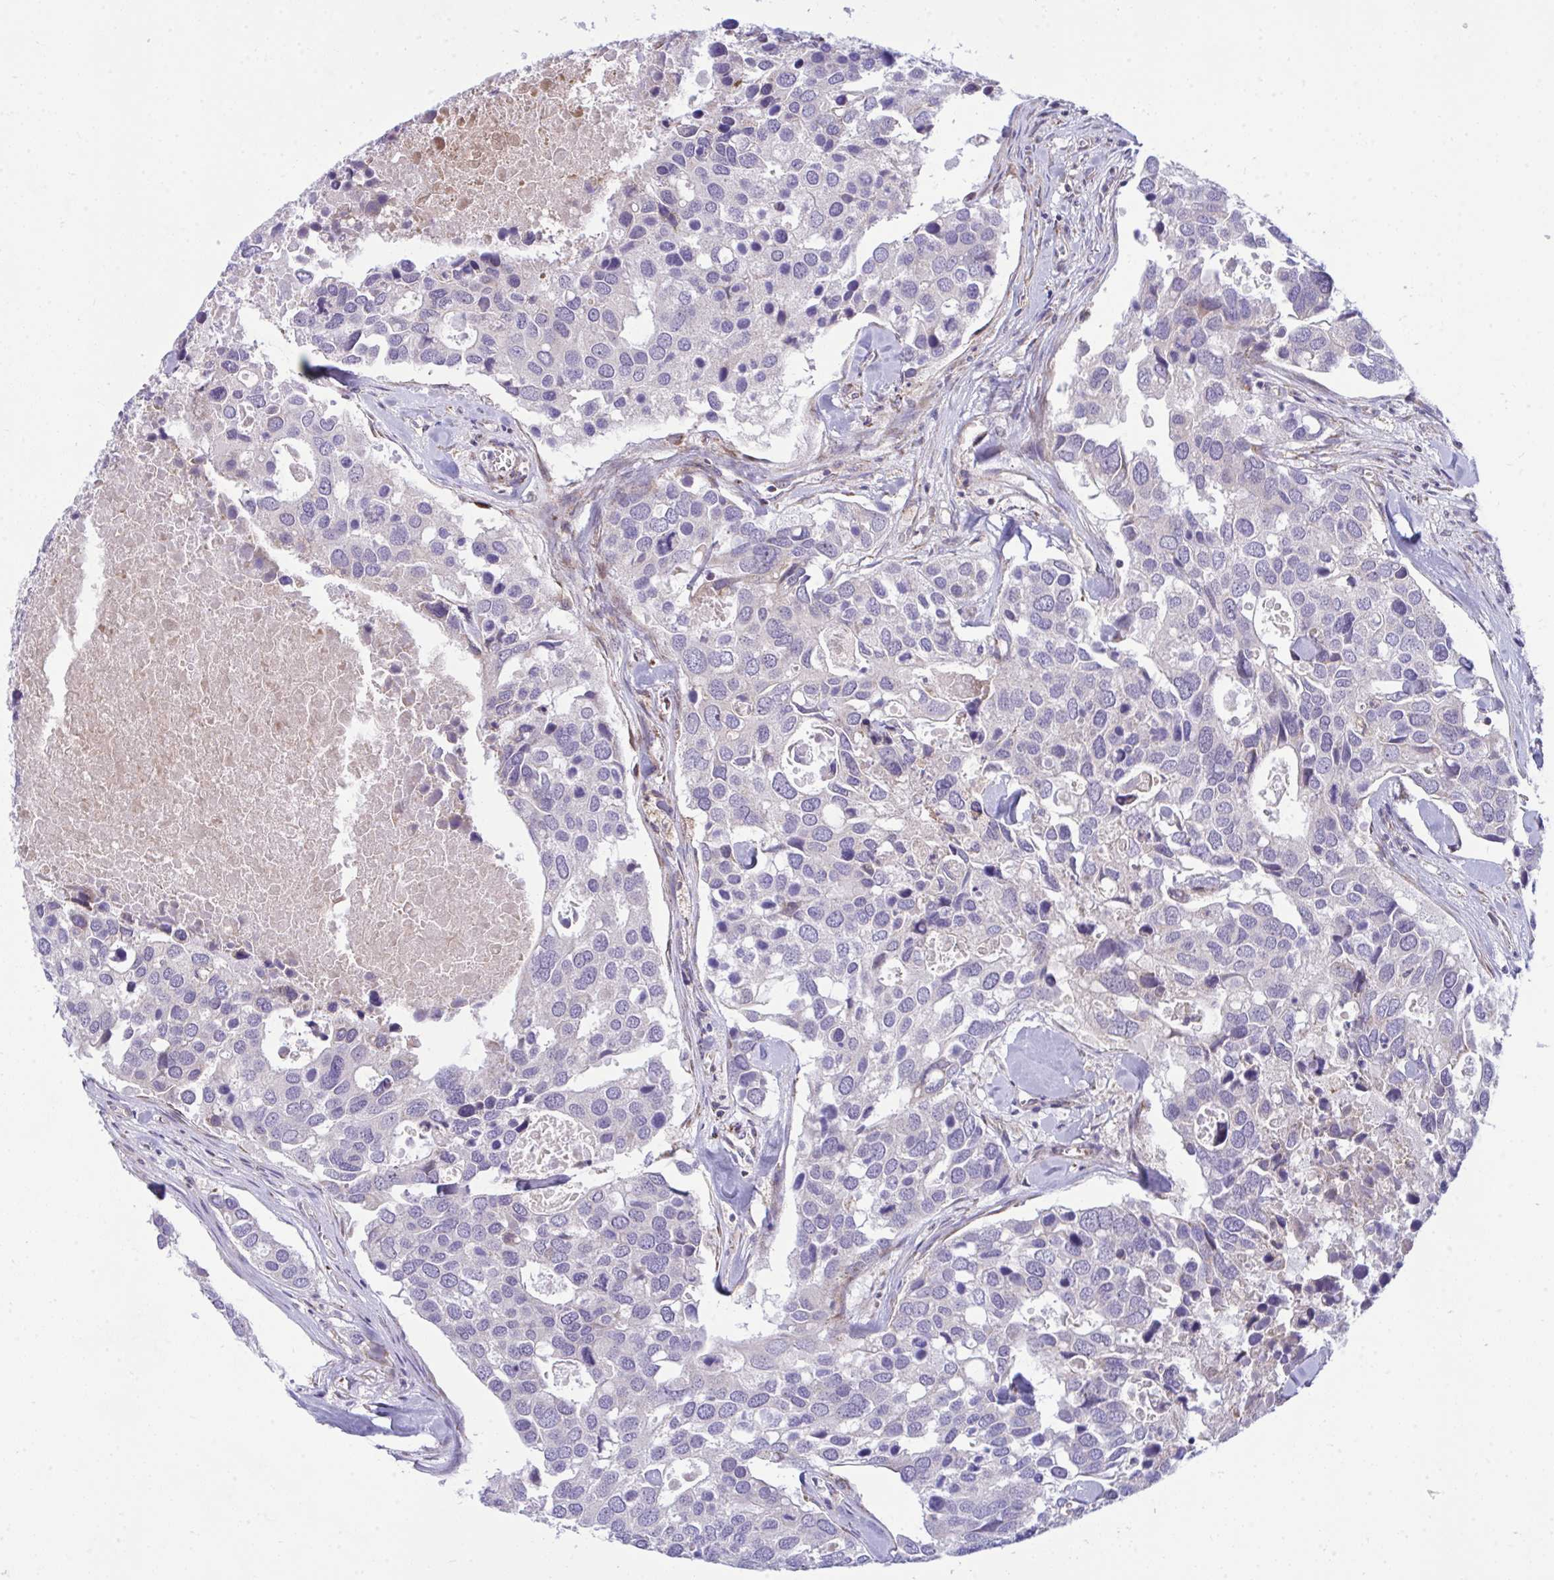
{"staining": {"intensity": "negative", "quantity": "none", "location": "none"}, "tissue": "breast cancer", "cell_type": "Tumor cells", "image_type": "cancer", "snomed": [{"axis": "morphology", "description": "Duct carcinoma"}, {"axis": "topography", "description": "Breast"}], "caption": "This is a image of immunohistochemistry staining of breast cancer (invasive ductal carcinoma), which shows no positivity in tumor cells. Nuclei are stained in blue.", "gene": "CEP63", "patient": {"sex": "female", "age": 83}}